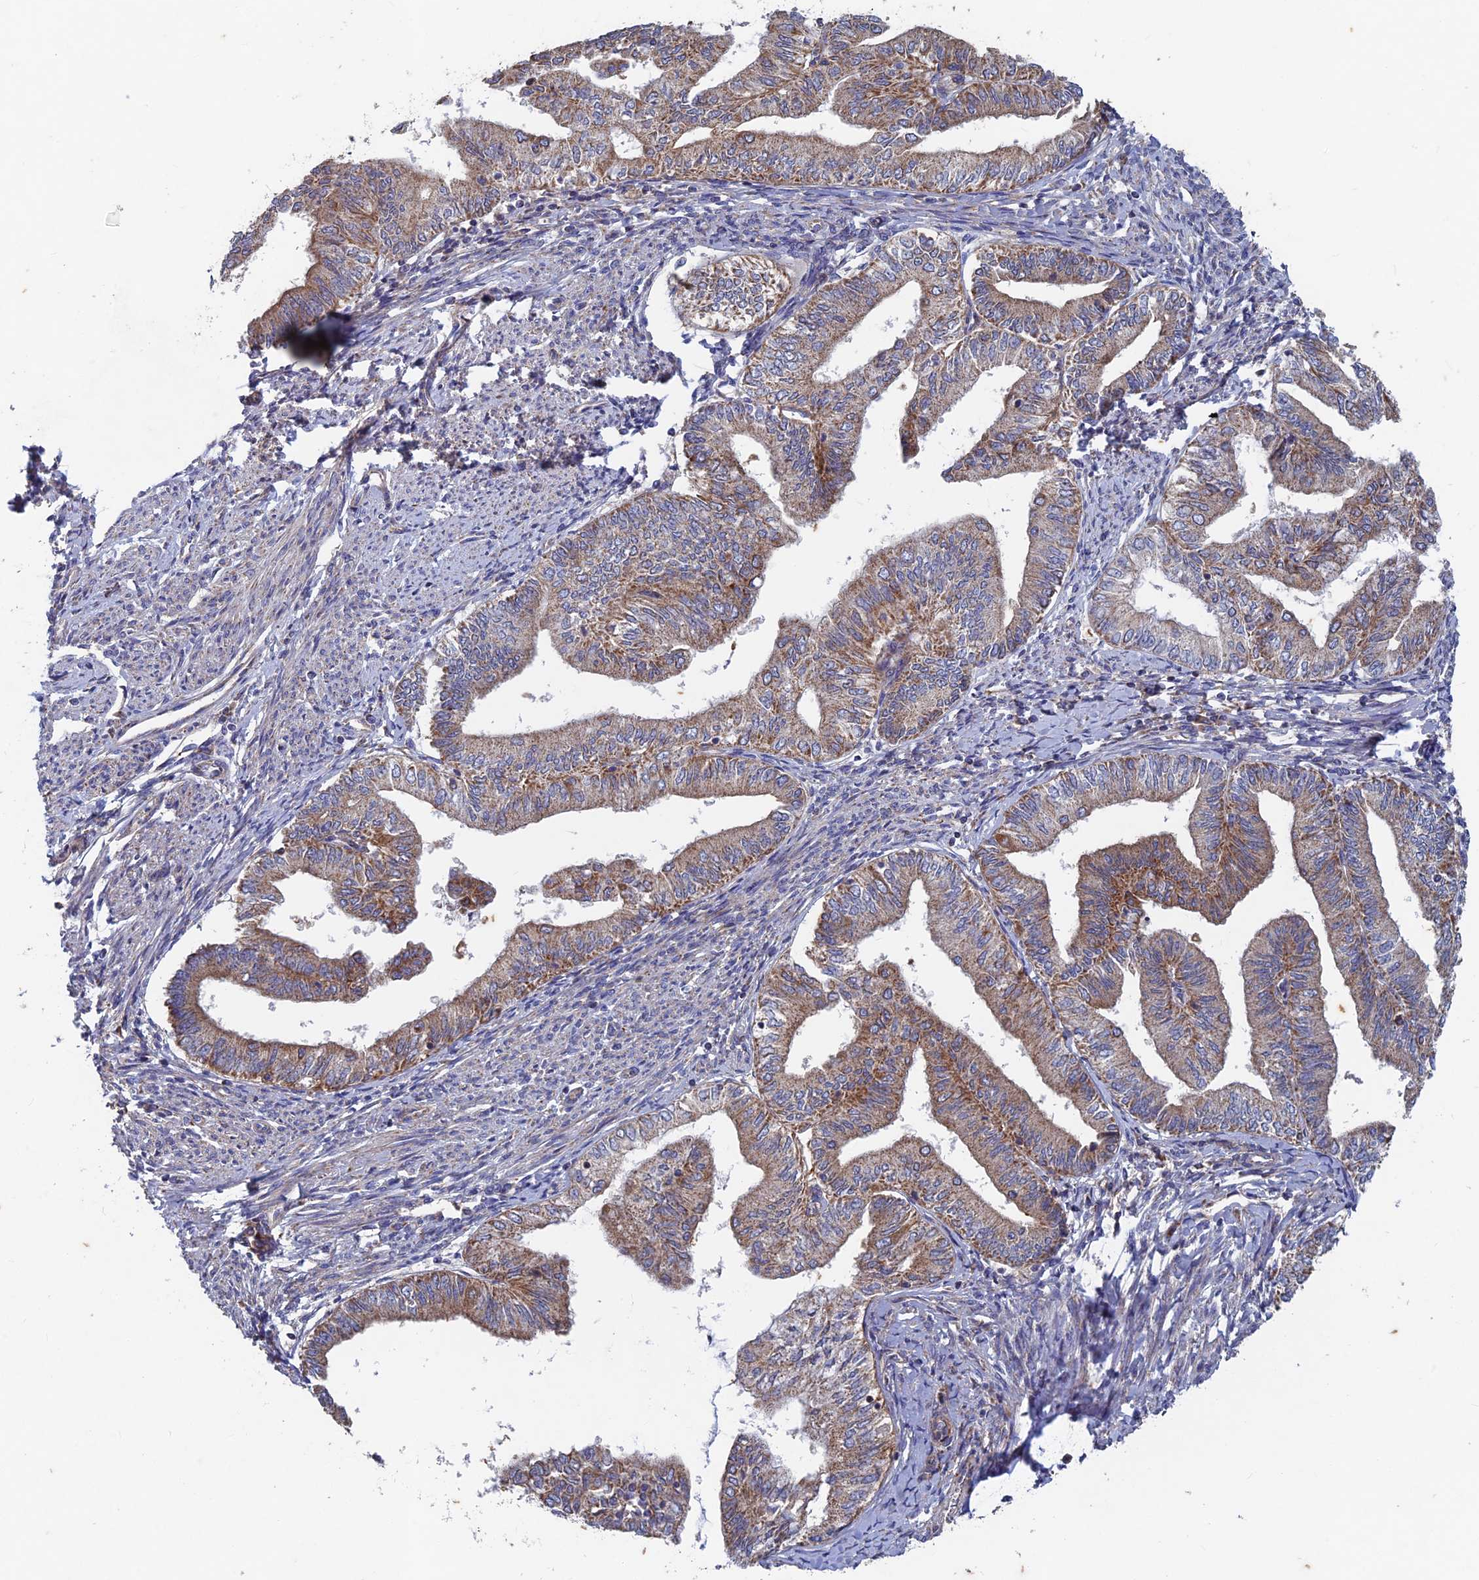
{"staining": {"intensity": "moderate", "quantity": ">75%", "location": "cytoplasmic/membranous"}, "tissue": "endometrial cancer", "cell_type": "Tumor cells", "image_type": "cancer", "snomed": [{"axis": "morphology", "description": "Adenocarcinoma, NOS"}, {"axis": "topography", "description": "Endometrium"}], "caption": "A histopathology image showing moderate cytoplasmic/membranous staining in approximately >75% of tumor cells in endometrial cancer, as visualized by brown immunohistochemical staining.", "gene": "AP4S1", "patient": {"sex": "female", "age": 66}}